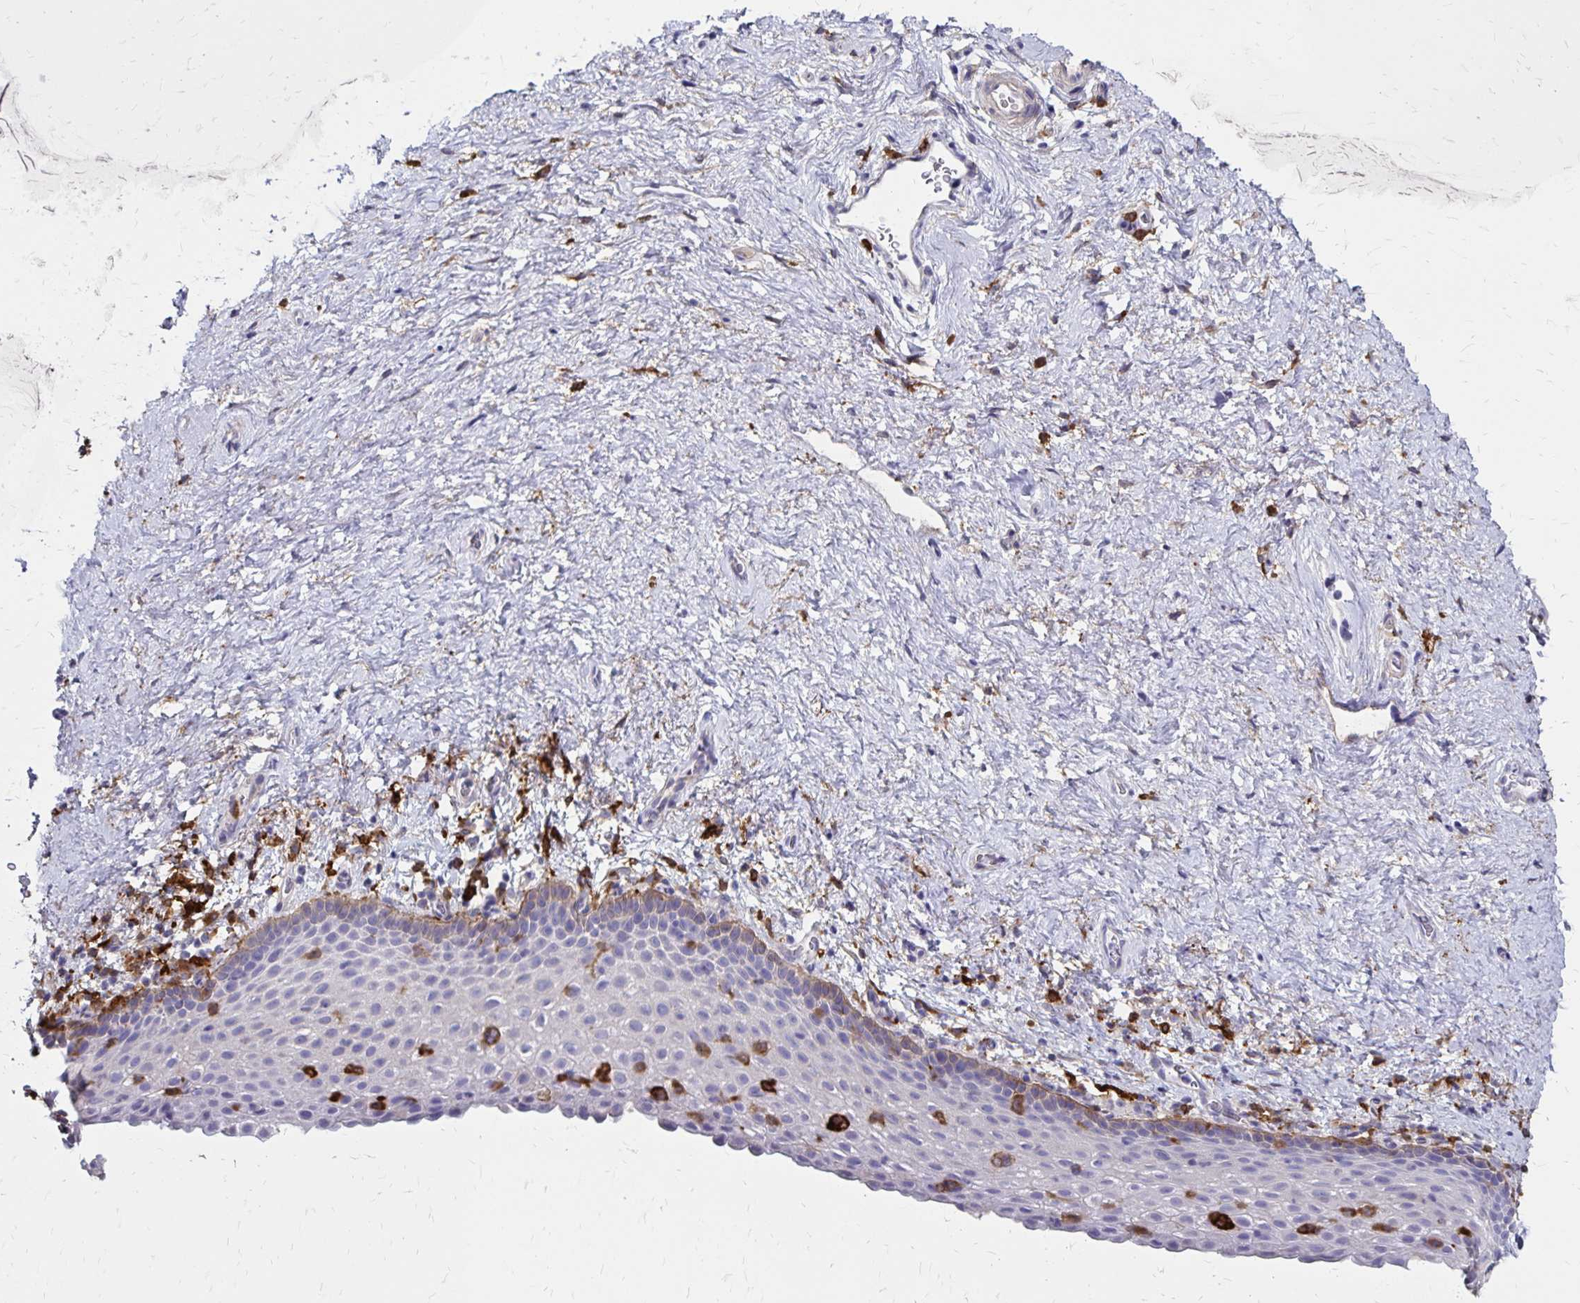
{"staining": {"intensity": "negative", "quantity": "none", "location": "none"}, "tissue": "vagina", "cell_type": "Squamous epithelial cells", "image_type": "normal", "snomed": [{"axis": "morphology", "description": "Normal tissue, NOS"}, {"axis": "topography", "description": "Vagina"}], "caption": "Human vagina stained for a protein using immunohistochemistry (IHC) displays no expression in squamous epithelial cells.", "gene": "TNS3", "patient": {"sex": "female", "age": 61}}